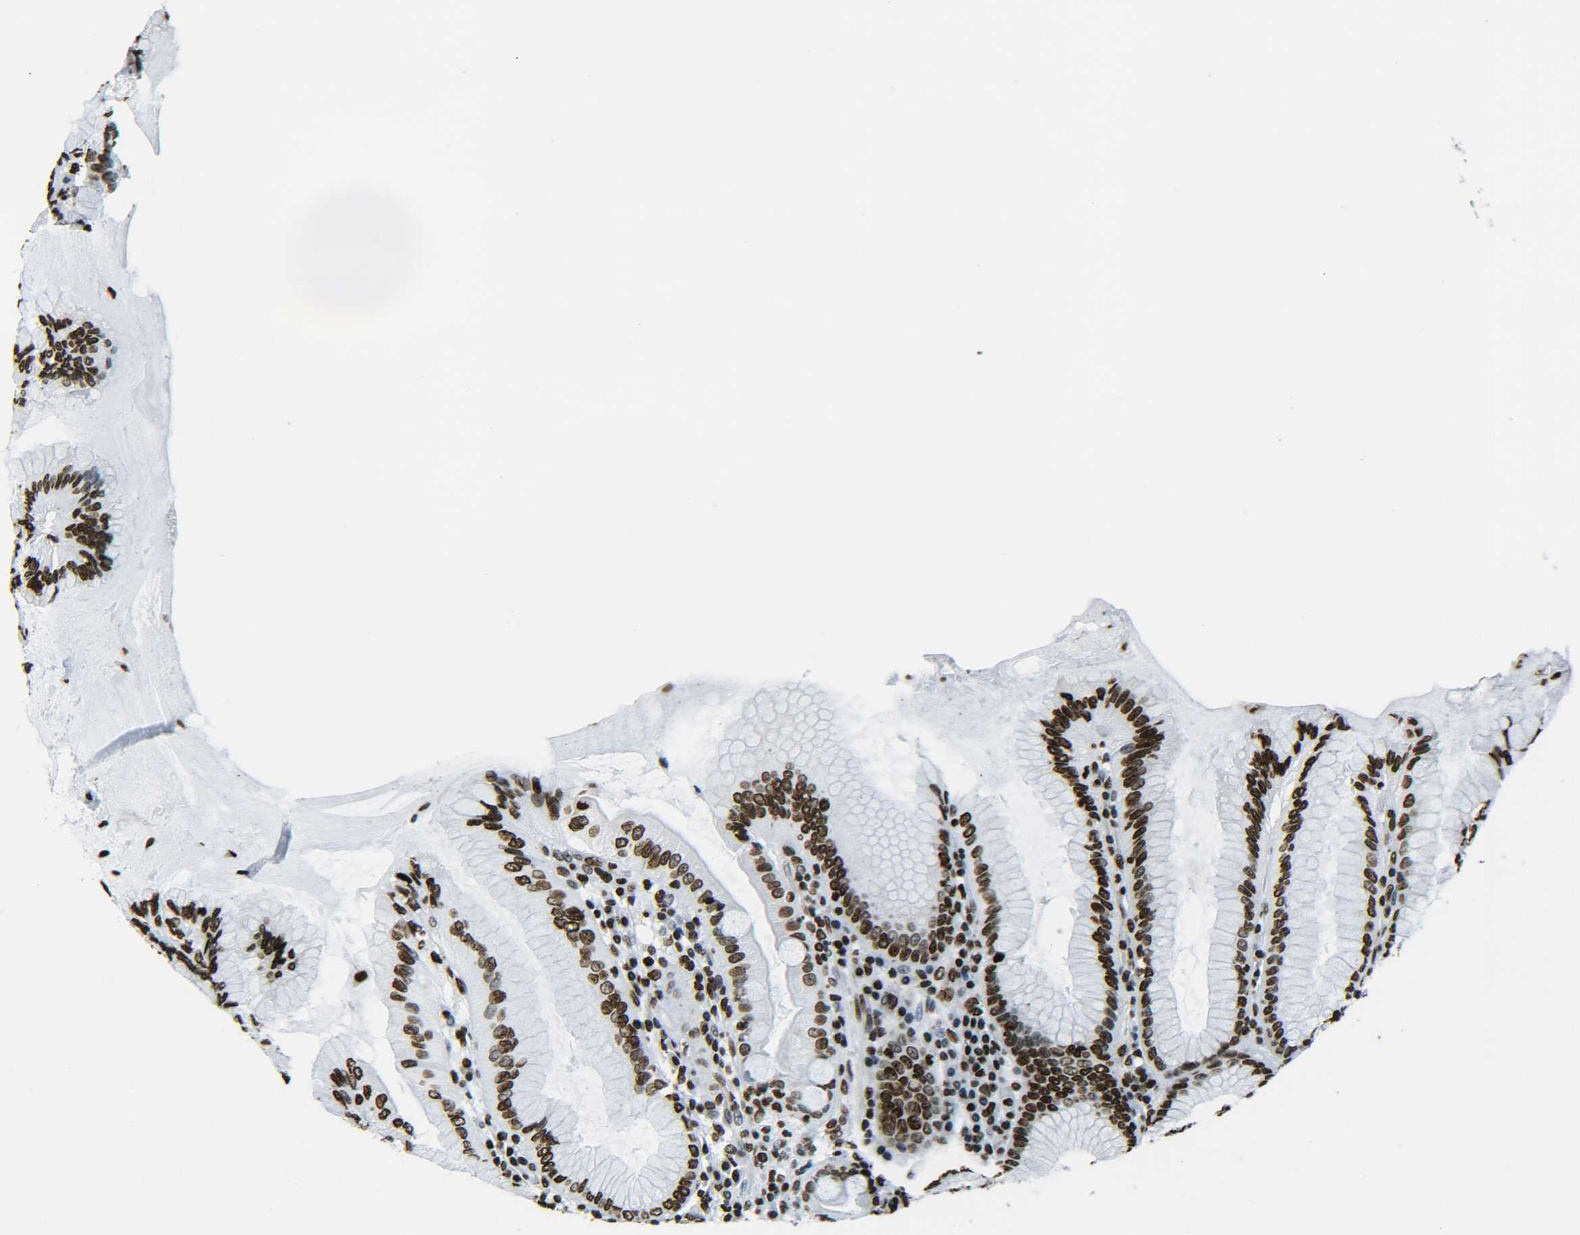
{"staining": {"intensity": "strong", "quantity": ">75%", "location": "nuclear"}, "tissue": "stomach", "cell_type": "Glandular cells", "image_type": "normal", "snomed": [{"axis": "morphology", "description": "Normal tissue, NOS"}, {"axis": "topography", "description": "Stomach, lower"}], "caption": "Protein analysis of unremarkable stomach exhibits strong nuclear positivity in about >75% of glandular cells.", "gene": "H2AX", "patient": {"sex": "female", "age": 76}}